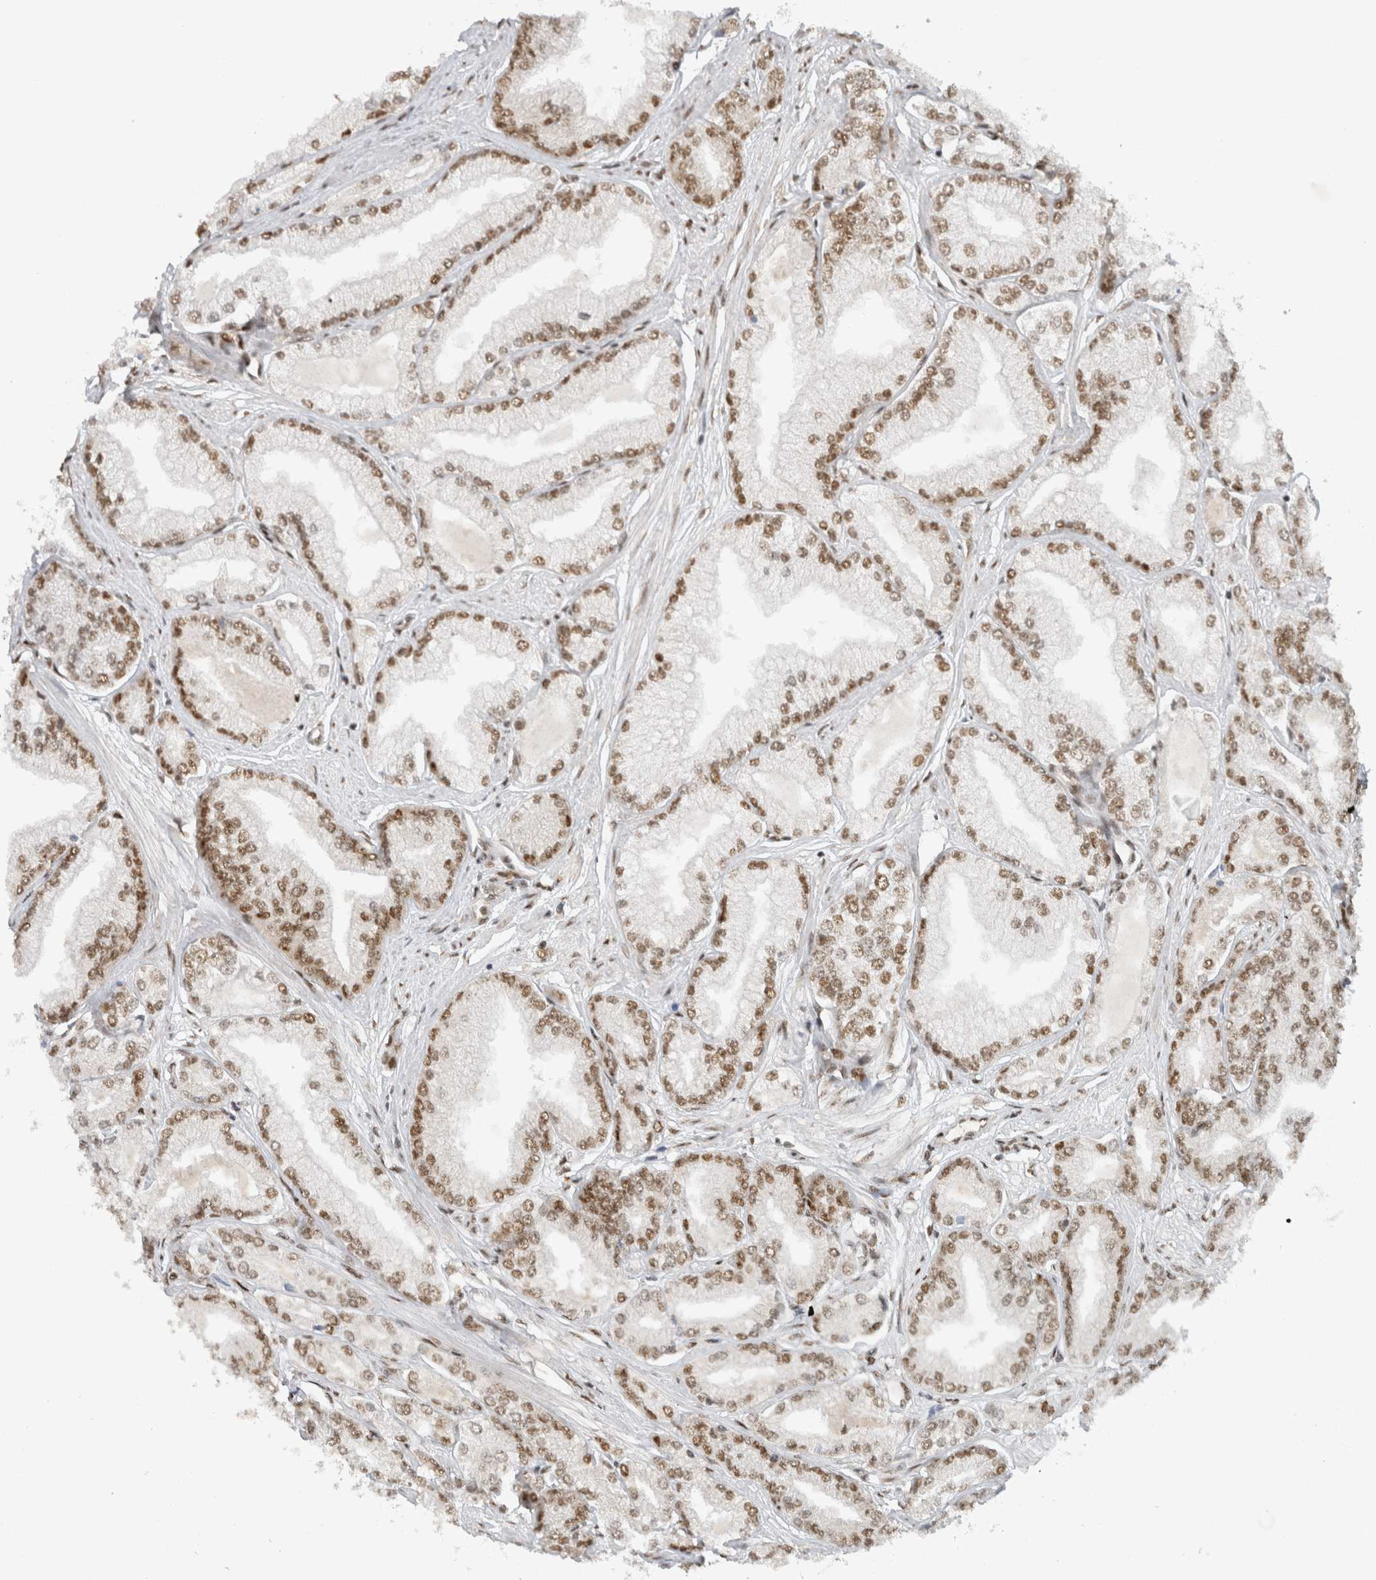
{"staining": {"intensity": "moderate", "quantity": ">75%", "location": "nuclear"}, "tissue": "prostate cancer", "cell_type": "Tumor cells", "image_type": "cancer", "snomed": [{"axis": "morphology", "description": "Adenocarcinoma, Low grade"}, {"axis": "topography", "description": "Prostate"}], "caption": "DAB (3,3'-diaminobenzidine) immunohistochemical staining of human adenocarcinoma (low-grade) (prostate) shows moderate nuclear protein positivity in approximately >75% of tumor cells.", "gene": "HNRNPR", "patient": {"sex": "male", "age": 52}}